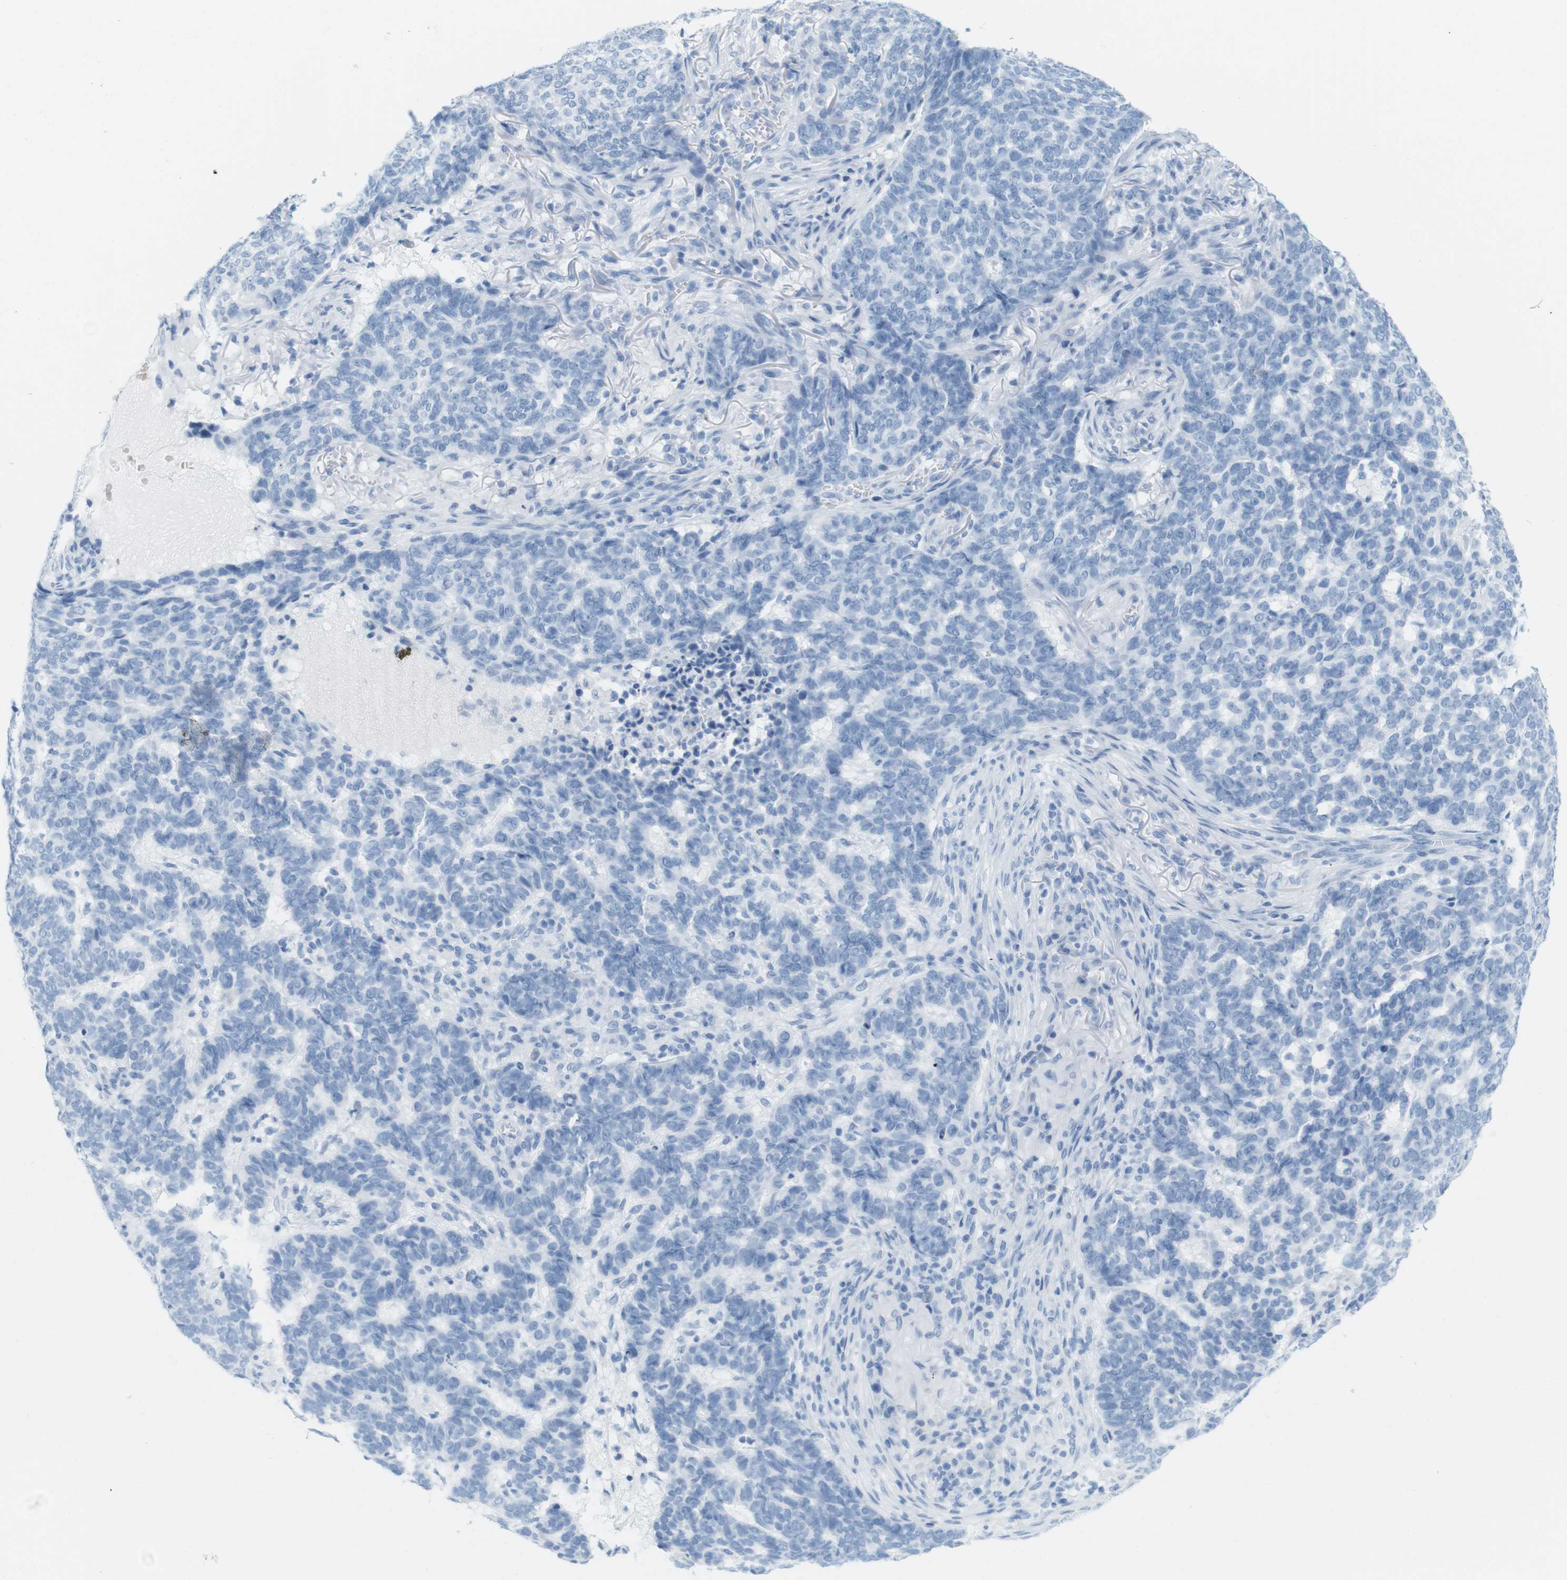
{"staining": {"intensity": "negative", "quantity": "none", "location": "none"}, "tissue": "skin cancer", "cell_type": "Tumor cells", "image_type": "cancer", "snomed": [{"axis": "morphology", "description": "Basal cell carcinoma"}, {"axis": "topography", "description": "Skin"}], "caption": "This is an immunohistochemistry (IHC) image of skin basal cell carcinoma. There is no expression in tumor cells.", "gene": "TNNT2", "patient": {"sex": "male", "age": 85}}